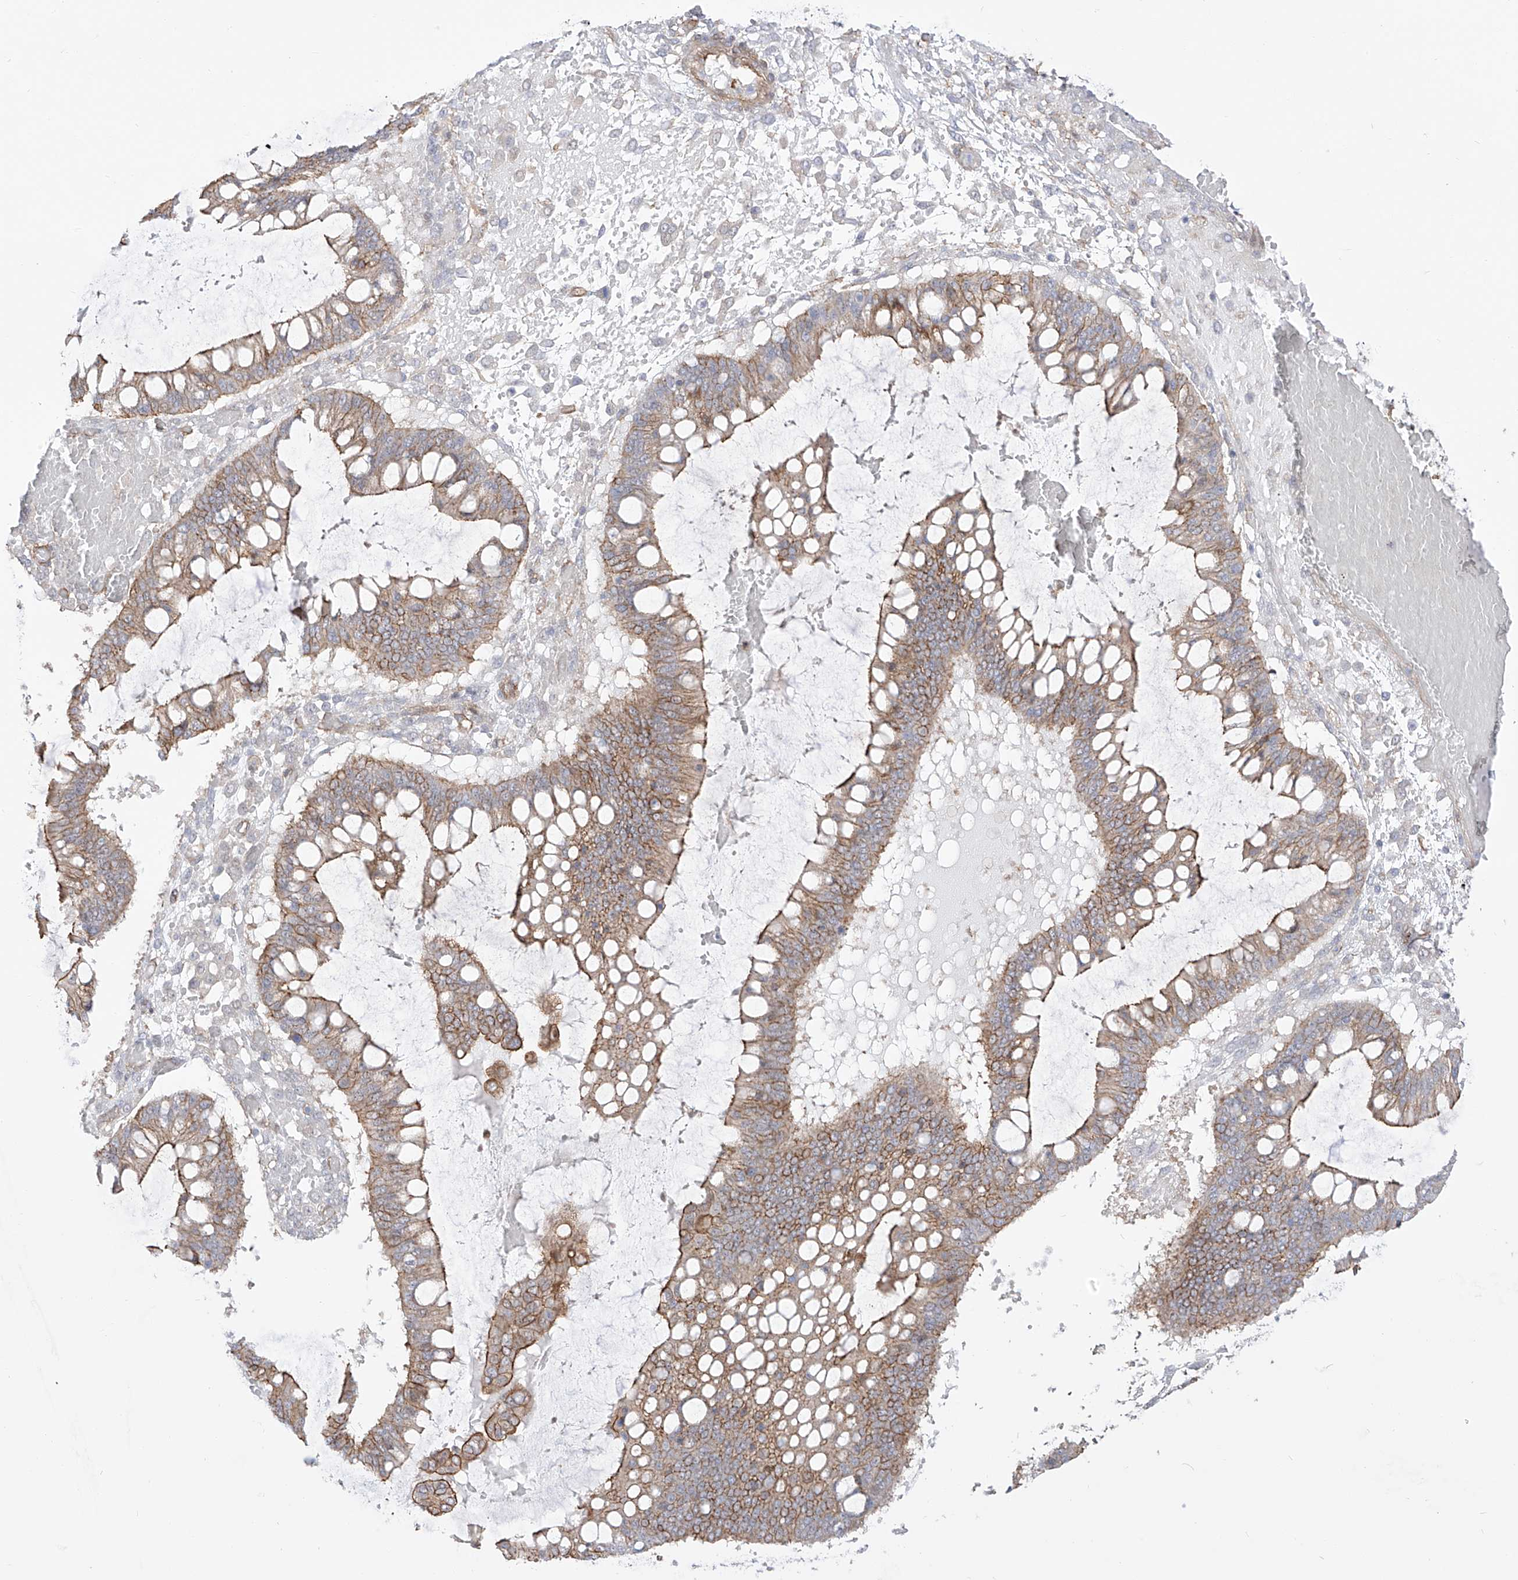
{"staining": {"intensity": "moderate", "quantity": "25%-75%", "location": "cytoplasmic/membranous"}, "tissue": "ovarian cancer", "cell_type": "Tumor cells", "image_type": "cancer", "snomed": [{"axis": "morphology", "description": "Cystadenocarcinoma, mucinous, NOS"}, {"axis": "topography", "description": "Ovary"}], "caption": "Ovarian cancer (mucinous cystadenocarcinoma) was stained to show a protein in brown. There is medium levels of moderate cytoplasmic/membranous expression in about 25%-75% of tumor cells.", "gene": "ZNF180", "patient": {"sex": "female", "age": 73}}